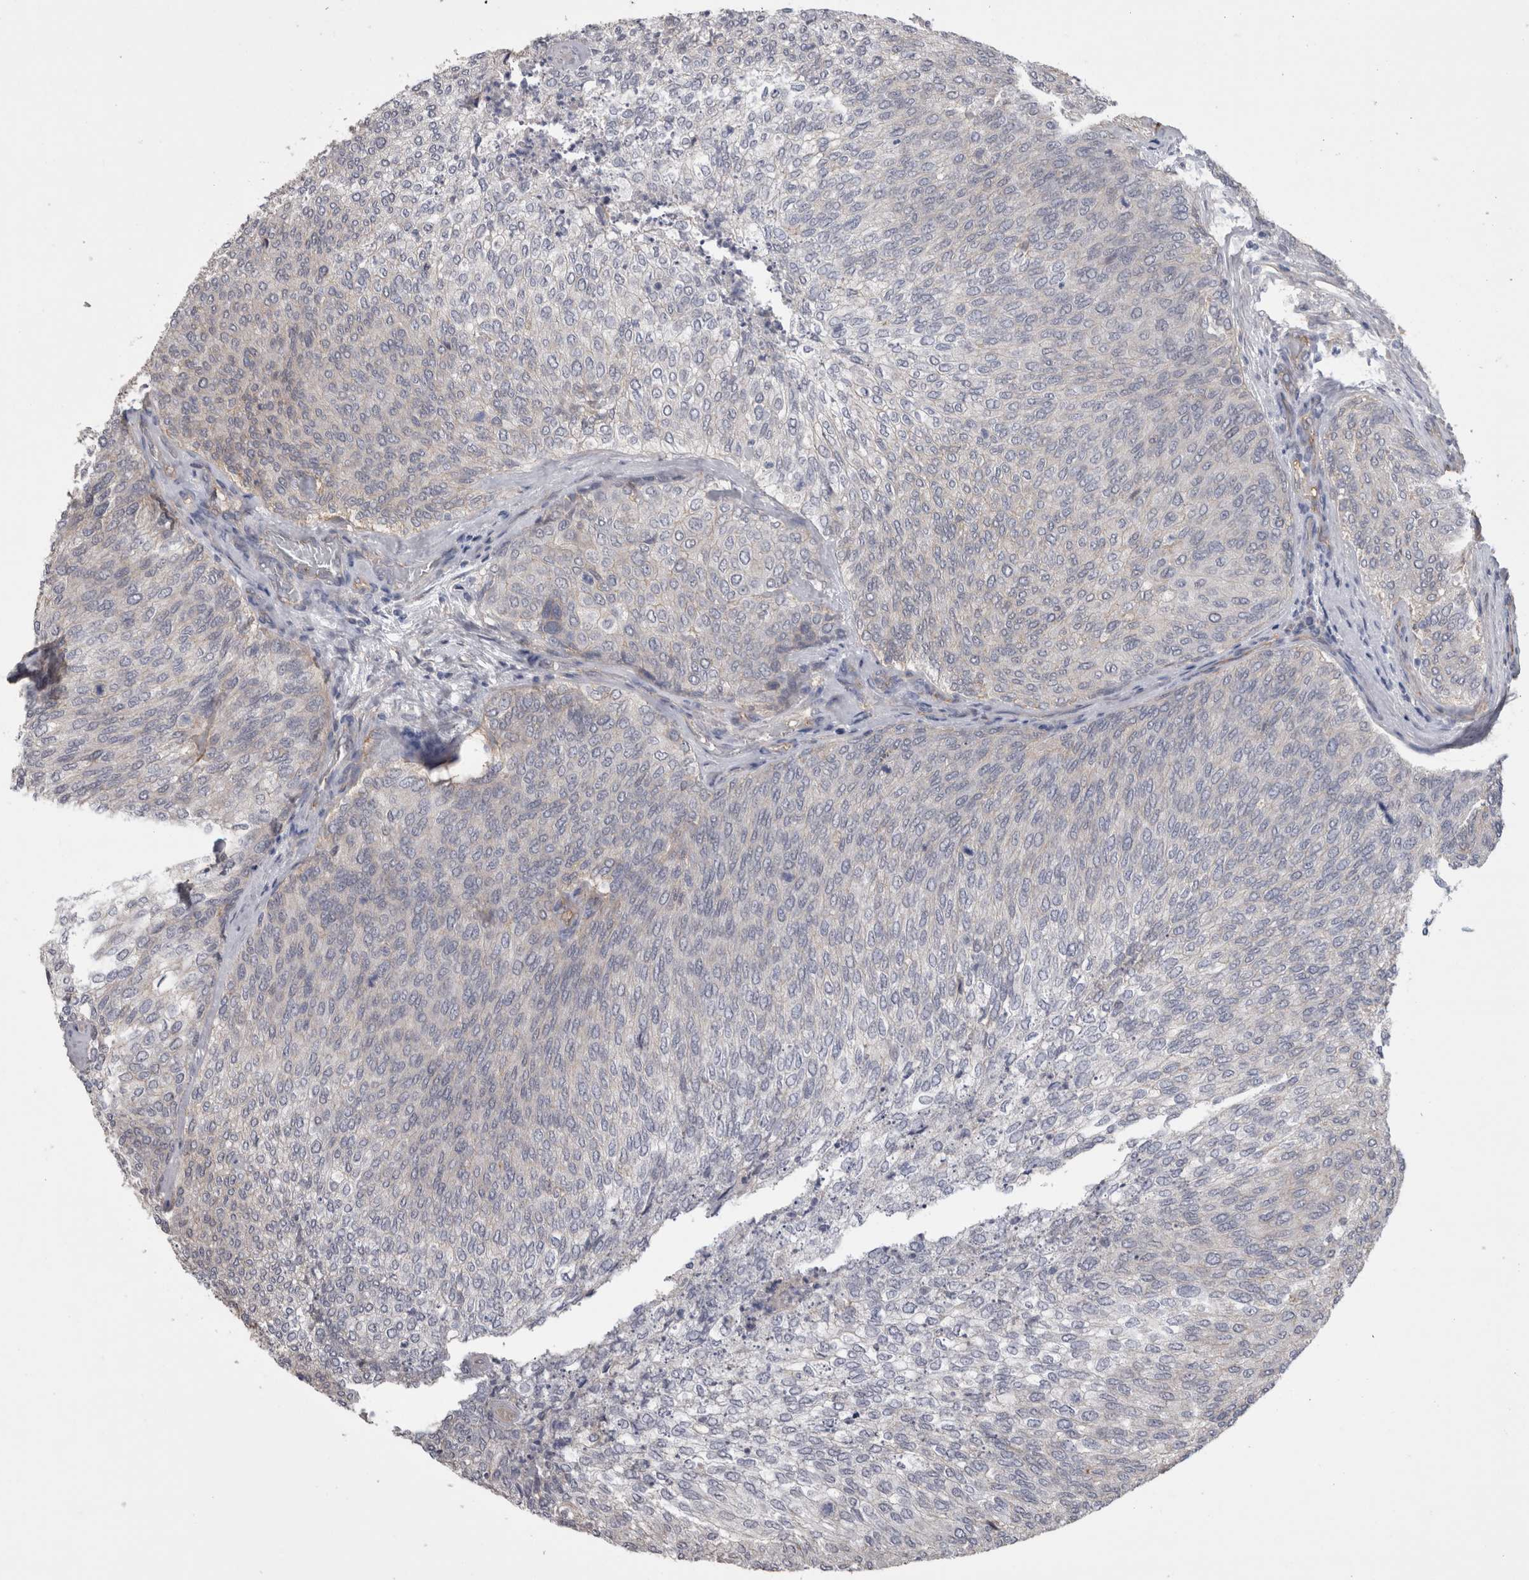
{"staining": {"intensity": "weak", "quantity": "<25%", "location": "cytoplasmic/membranous"}, "tissue": "urothelial cancer", "cell_type": "Tumor cells", "image_type": "cancer", "snomed": [{"axis": "morphology", "description": "Urothelial carcinoma, Low grade"}, {"axis": "topography", "description": "Urinary bladder"}], "caption": "An image of urothelial cancer stained for a protein shows no brown staining in tumor cells.", "gene": "NECTIN2", "patient": {"sex": "female", "age": 79}}